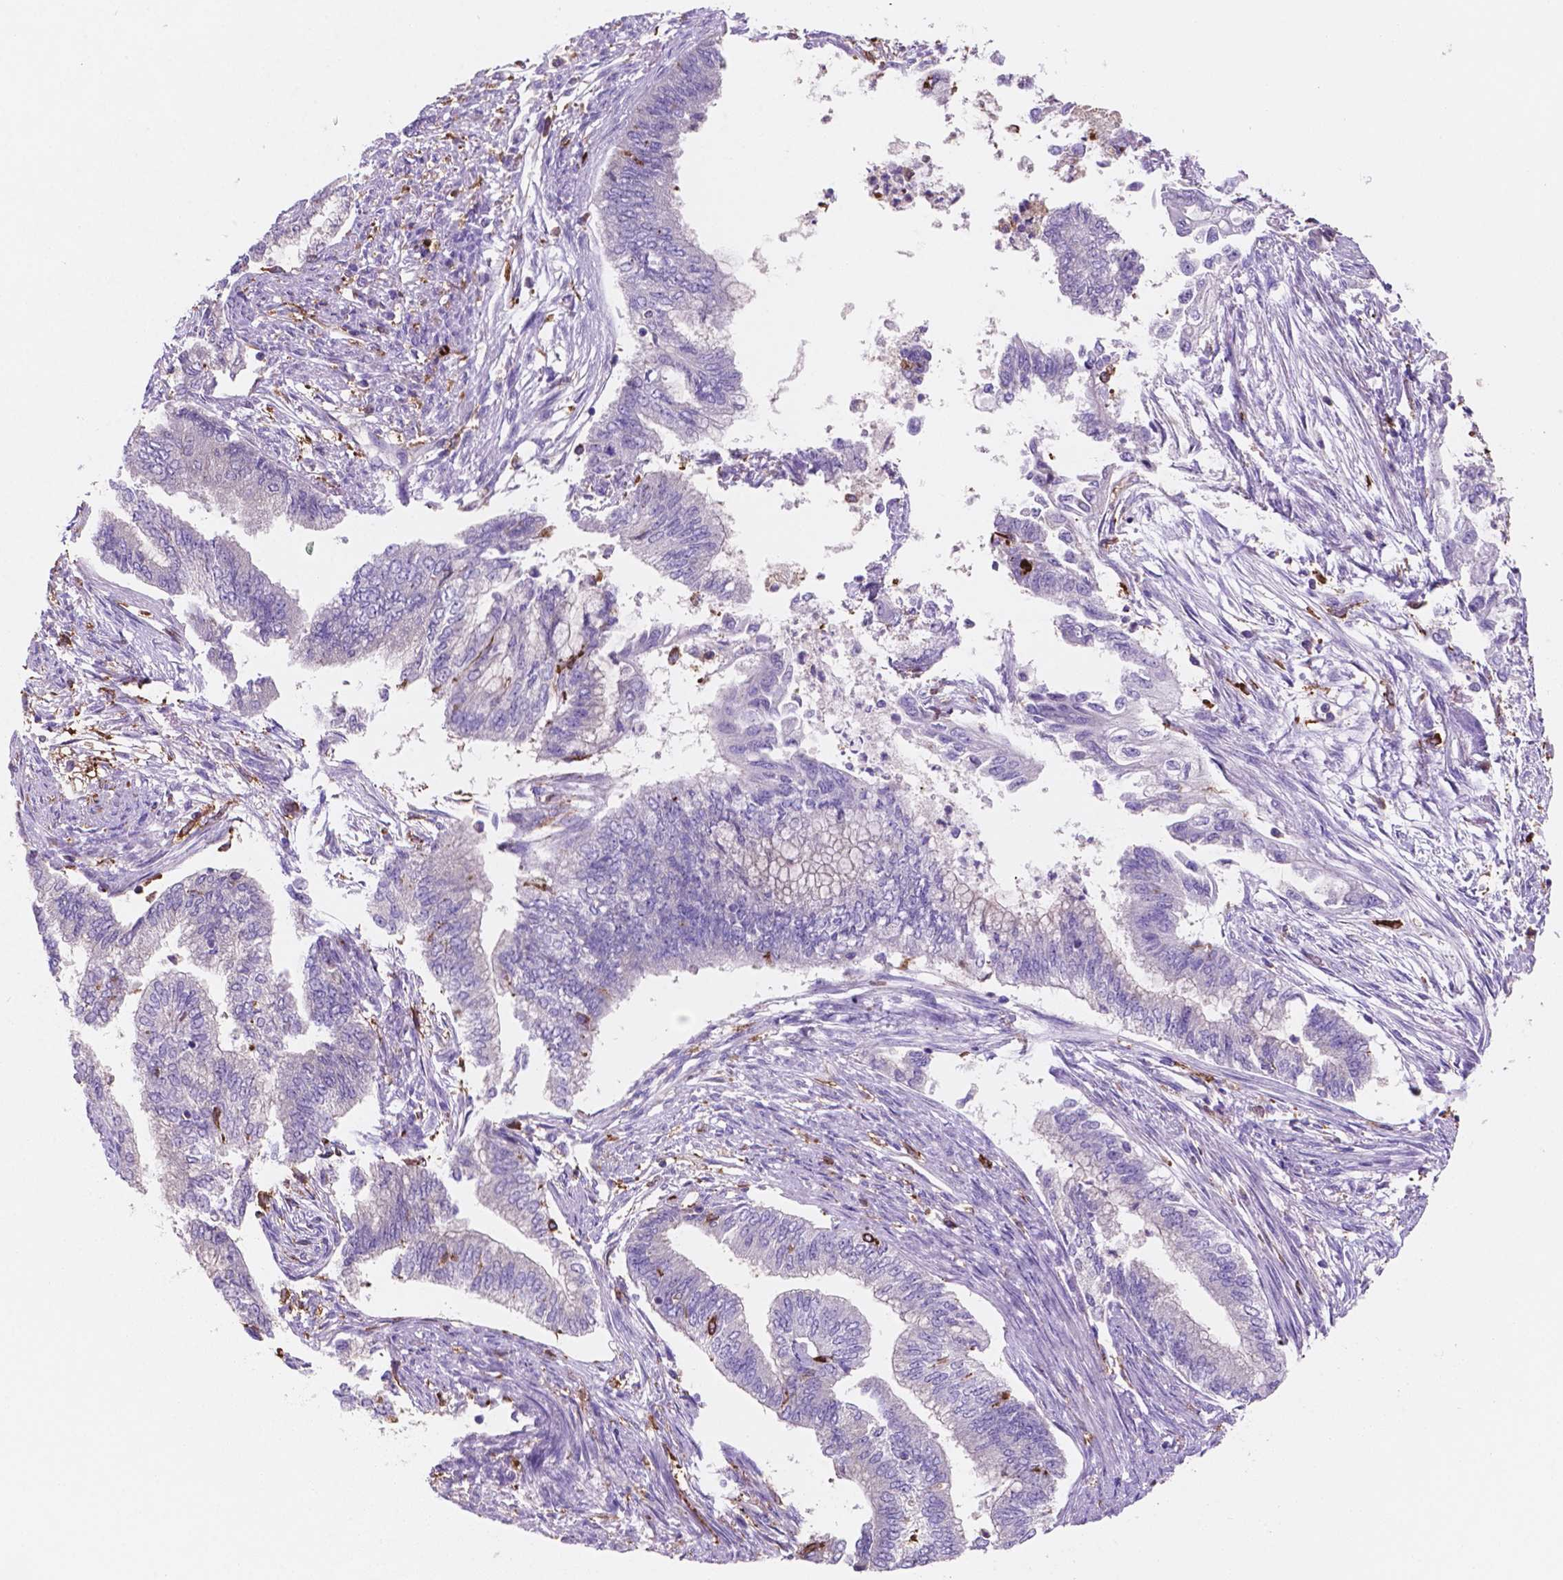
{"staining": {"intensity": "negative", "quantity": "none", "location": "none"}, "tissue": "endometrial cancer", "cell_type": "Tumor cells", "image_type": "cancer", "snomed": [{"axis": "morphology", "description": "Adenocarcinoma, NOS"}, {"axis": "topography", "description": "Endometrium"}], "caption": "Immunohistochemical staining of human endometrial cancer reveals no significant positivity in tumor cells.", "gene": "MKRN2OS", "patient": {"sex": "female", "age": 65}}